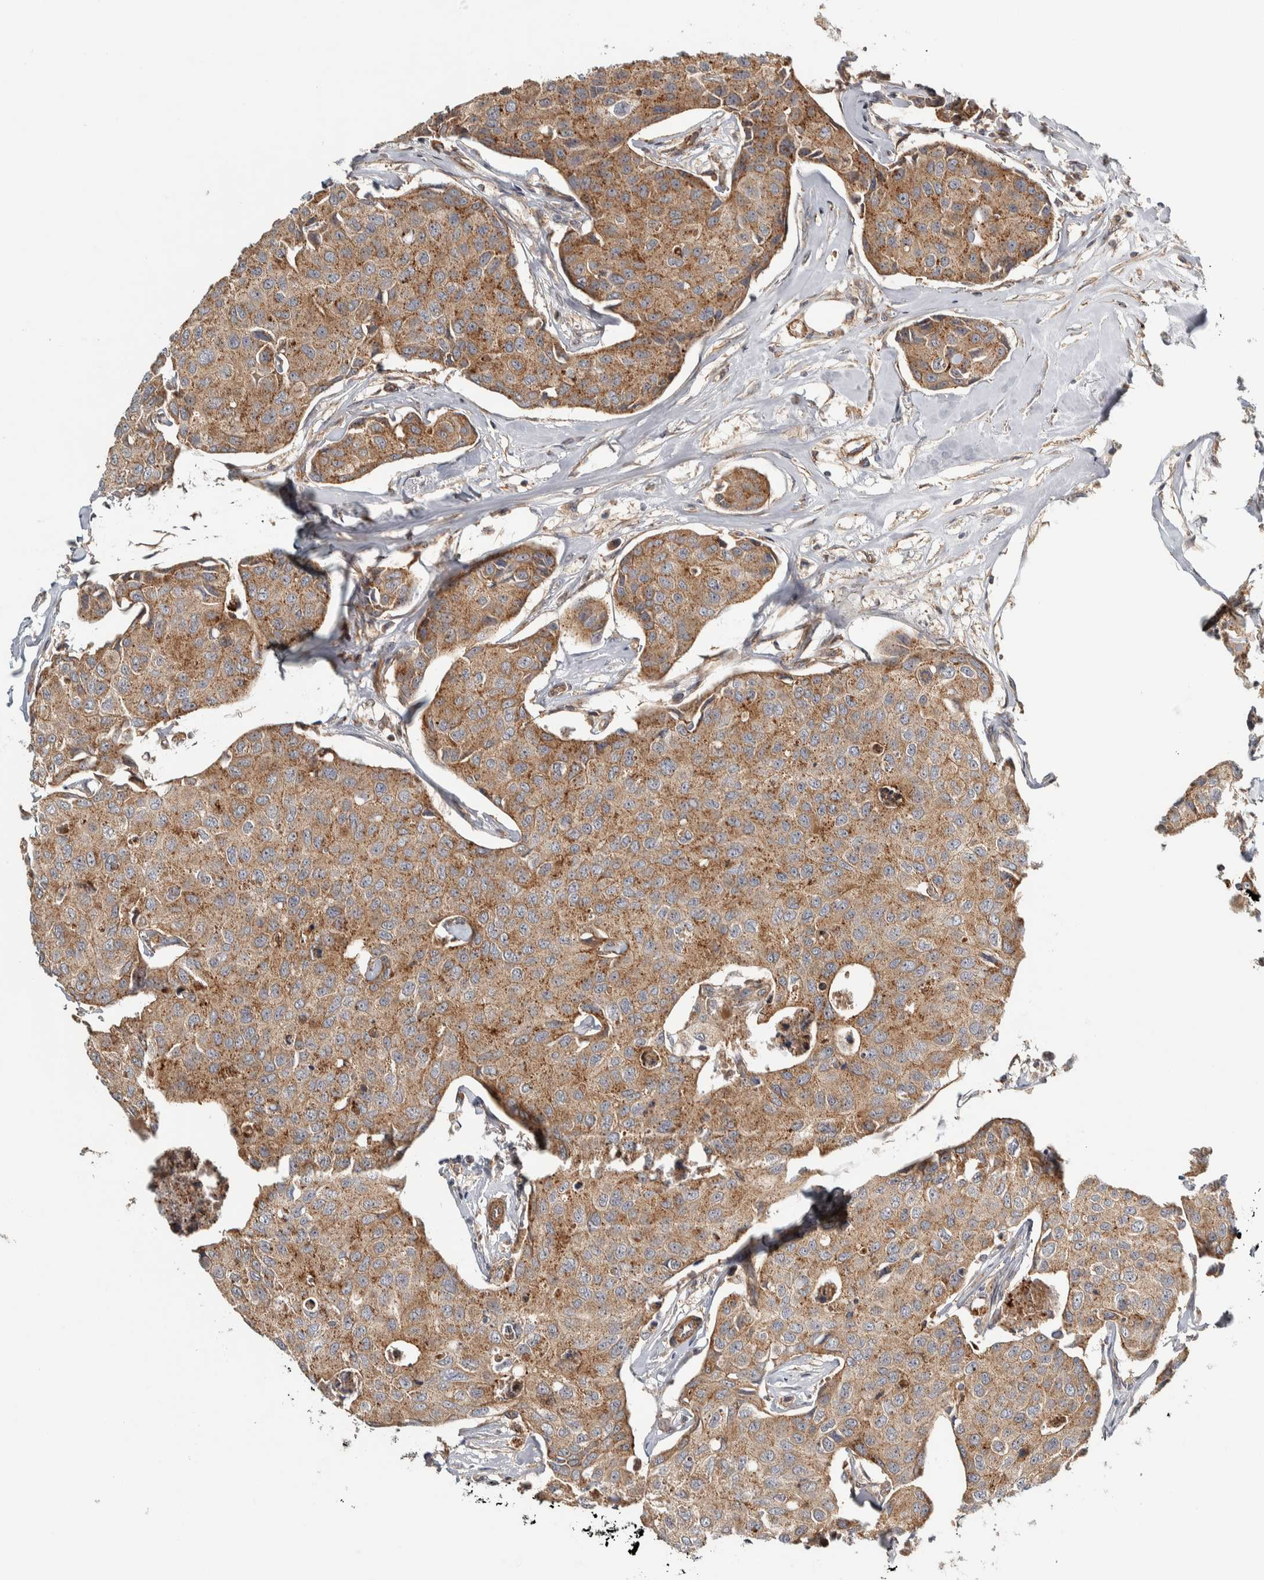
{"staining": {"intensity": "moderate", "quantity": ">75%", "location": "cytoplasmic/membranous"}, "tissue": "breast cancer", "cell_type": "Tumor cells", "image_type": "cancer", "snomed": [{"axis": "morphology", "description": "Duct carcinoma"}, {"axis": "topography", "description": "Breast"}], "caption": "IHC photomicrograph of neoplastic tissue: breast cancer (infiltrating ductal carcinoma) stained using immunohistochemistry reveals medium levels of moderate protein expression localized specifically in the cytoplasmic/membranous of tumor cells, appearing as a cytoplasmic/membranous brown color.", "gene": "TBC1D31", "patient": {"sex": "female", "age": 80}}